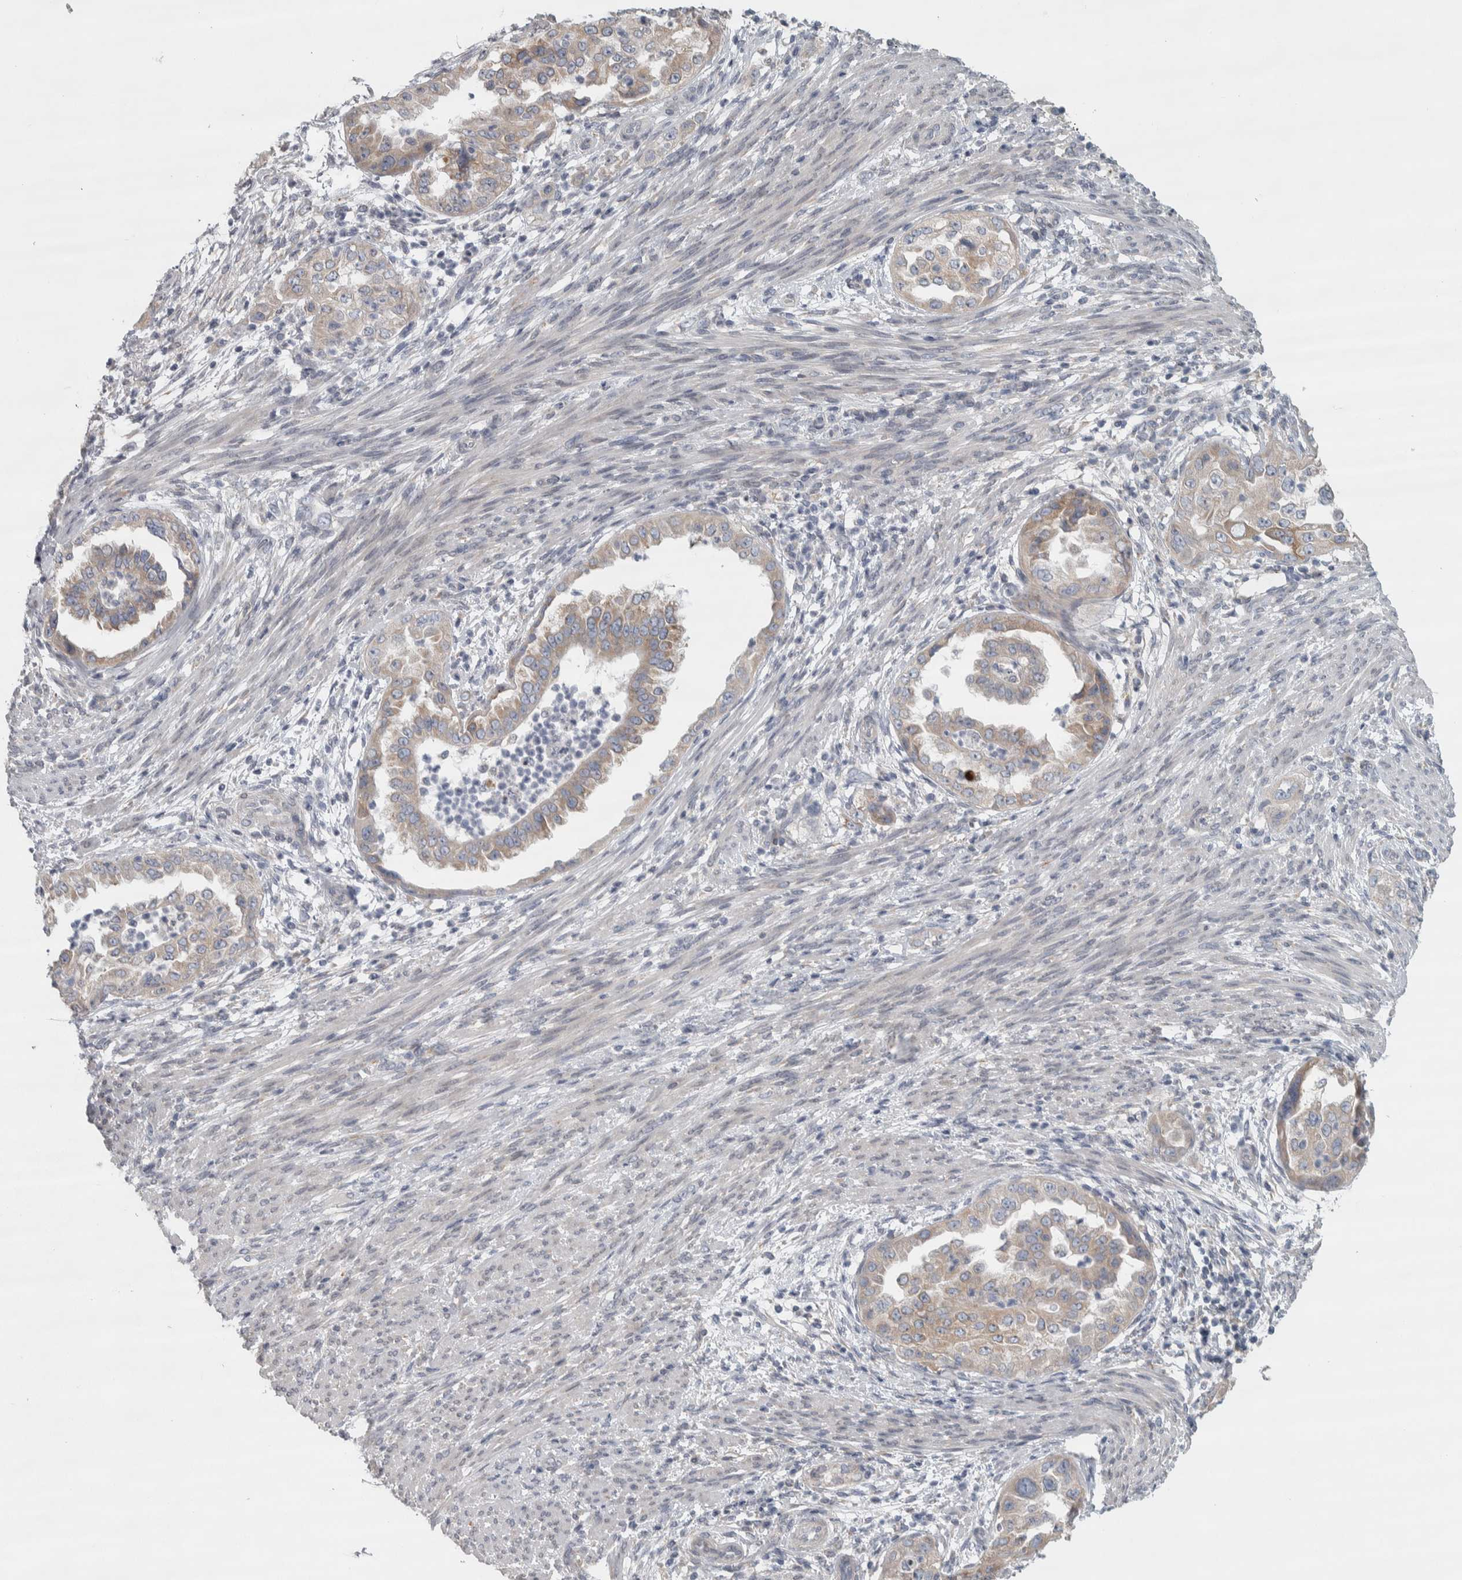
{"staining": {"intensity": "weak", "quantity": ">75%", "location": "cytoplasmic/membranous"}, "tissue": "endometrial cancer", "cell_type": "Tumor cells", "image_type": "cancer", "snomed": [{"axis": "morphology", "description": "Adenocarcinoma, NOS"}, {"axis": "topography", "description": "Endometrium"}], "caption": "Endometrial adenocarcinoma stained with immunohistochemistry (IHC) shows weak cytoplasmic/membranous staining in approximately >75% of tumor cells.", "gene": "SIGMAR1", "patient": {"sex": "female", "age": 85}}